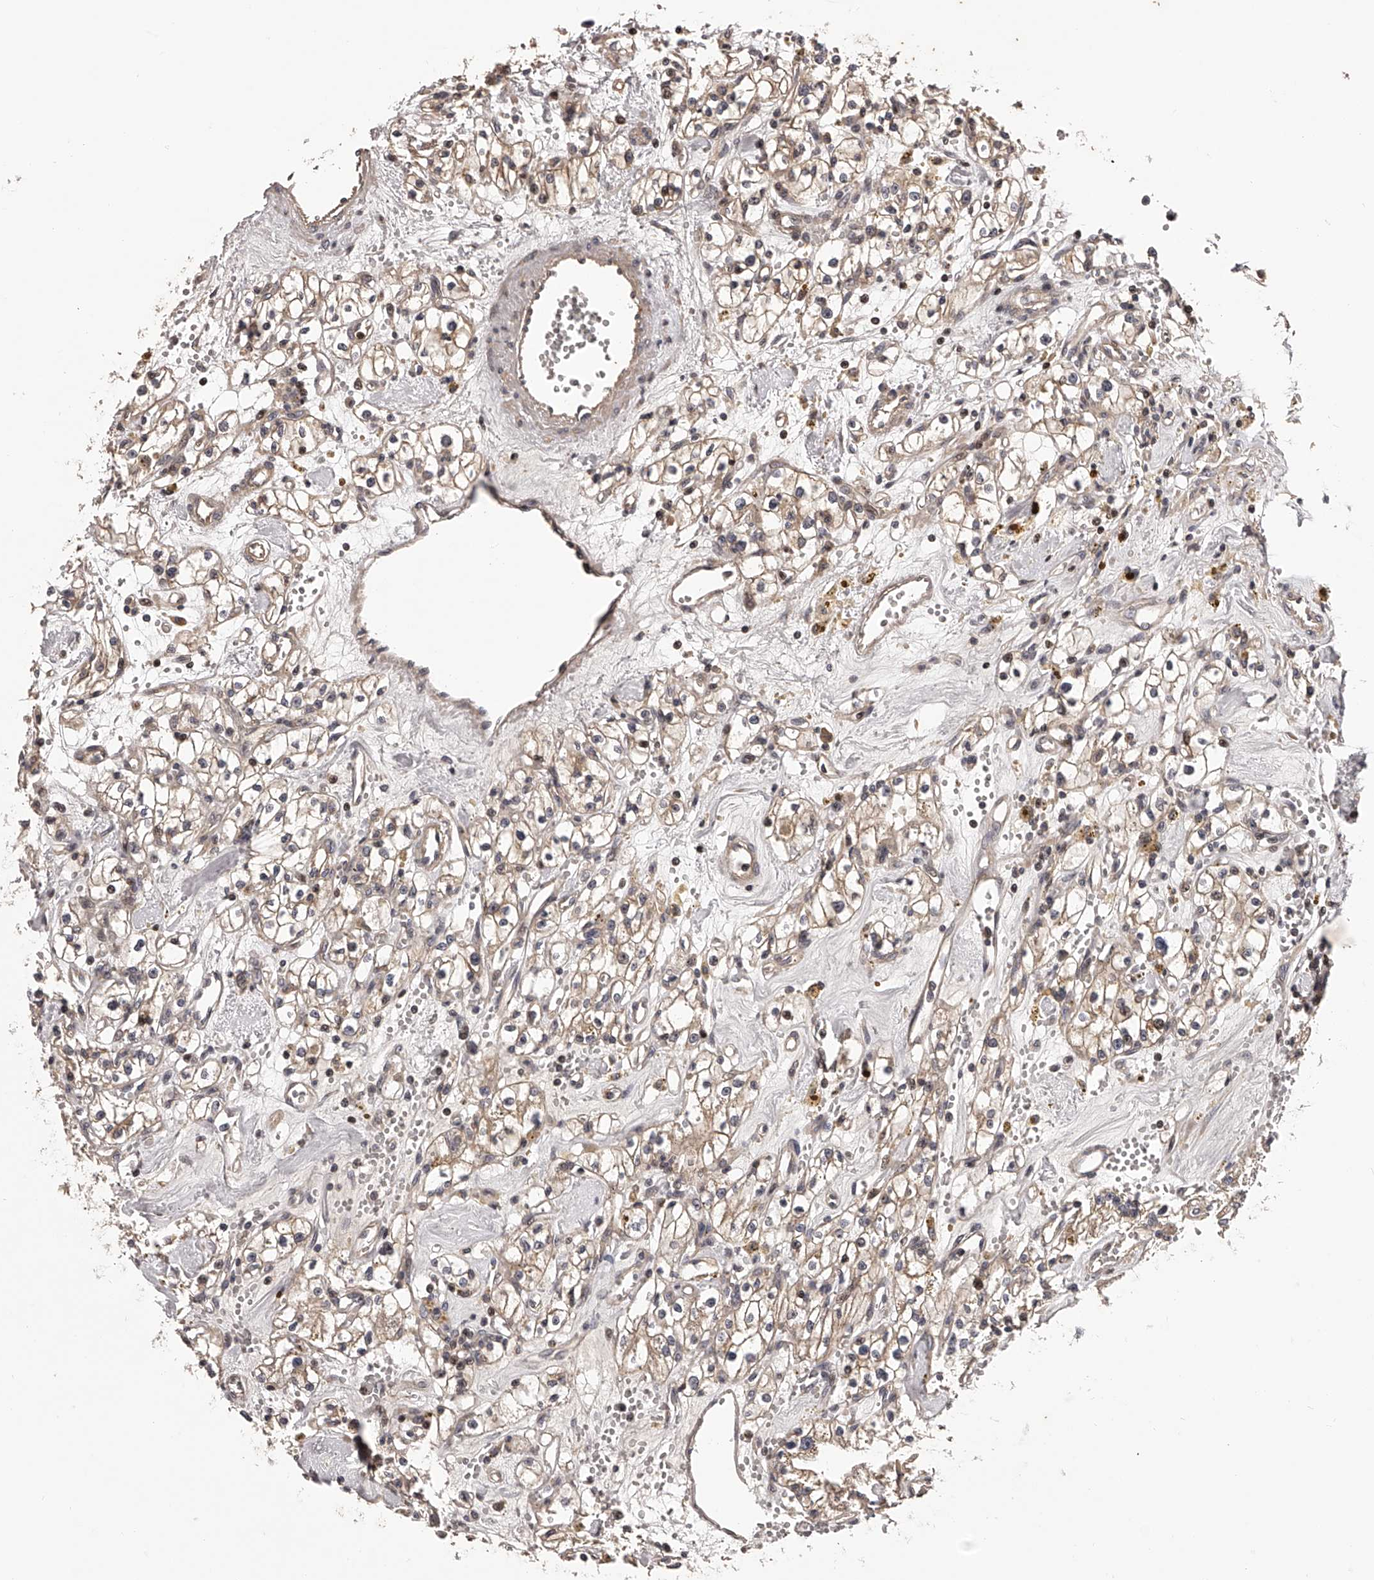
{"staining": {"intensity": "weak", "quantity": ">75%", "location": "cytoplasmic/membranous"}, "tissue": "renal cancer", "cell_type": "Tumor cells", "image_type": "cancer", "snomed": [{"axis": "morphology", "description": "Adenocarcinoma, NOS"}, {"axis": "topography", "description": "Kidney"}], "caption": "High-magnification brightfield microscopy of renal adenocarcinoma stained with DAB (3,3'-diaminobenzidine) (brown) and counterstained with hematoxylin (blue). tumor cells exhibit weak cytoplasmic/membranous staining is appreciated in about>75% of cells.", "gene": "PFDN2", "patient": {"sex": "male", "age": 56}}